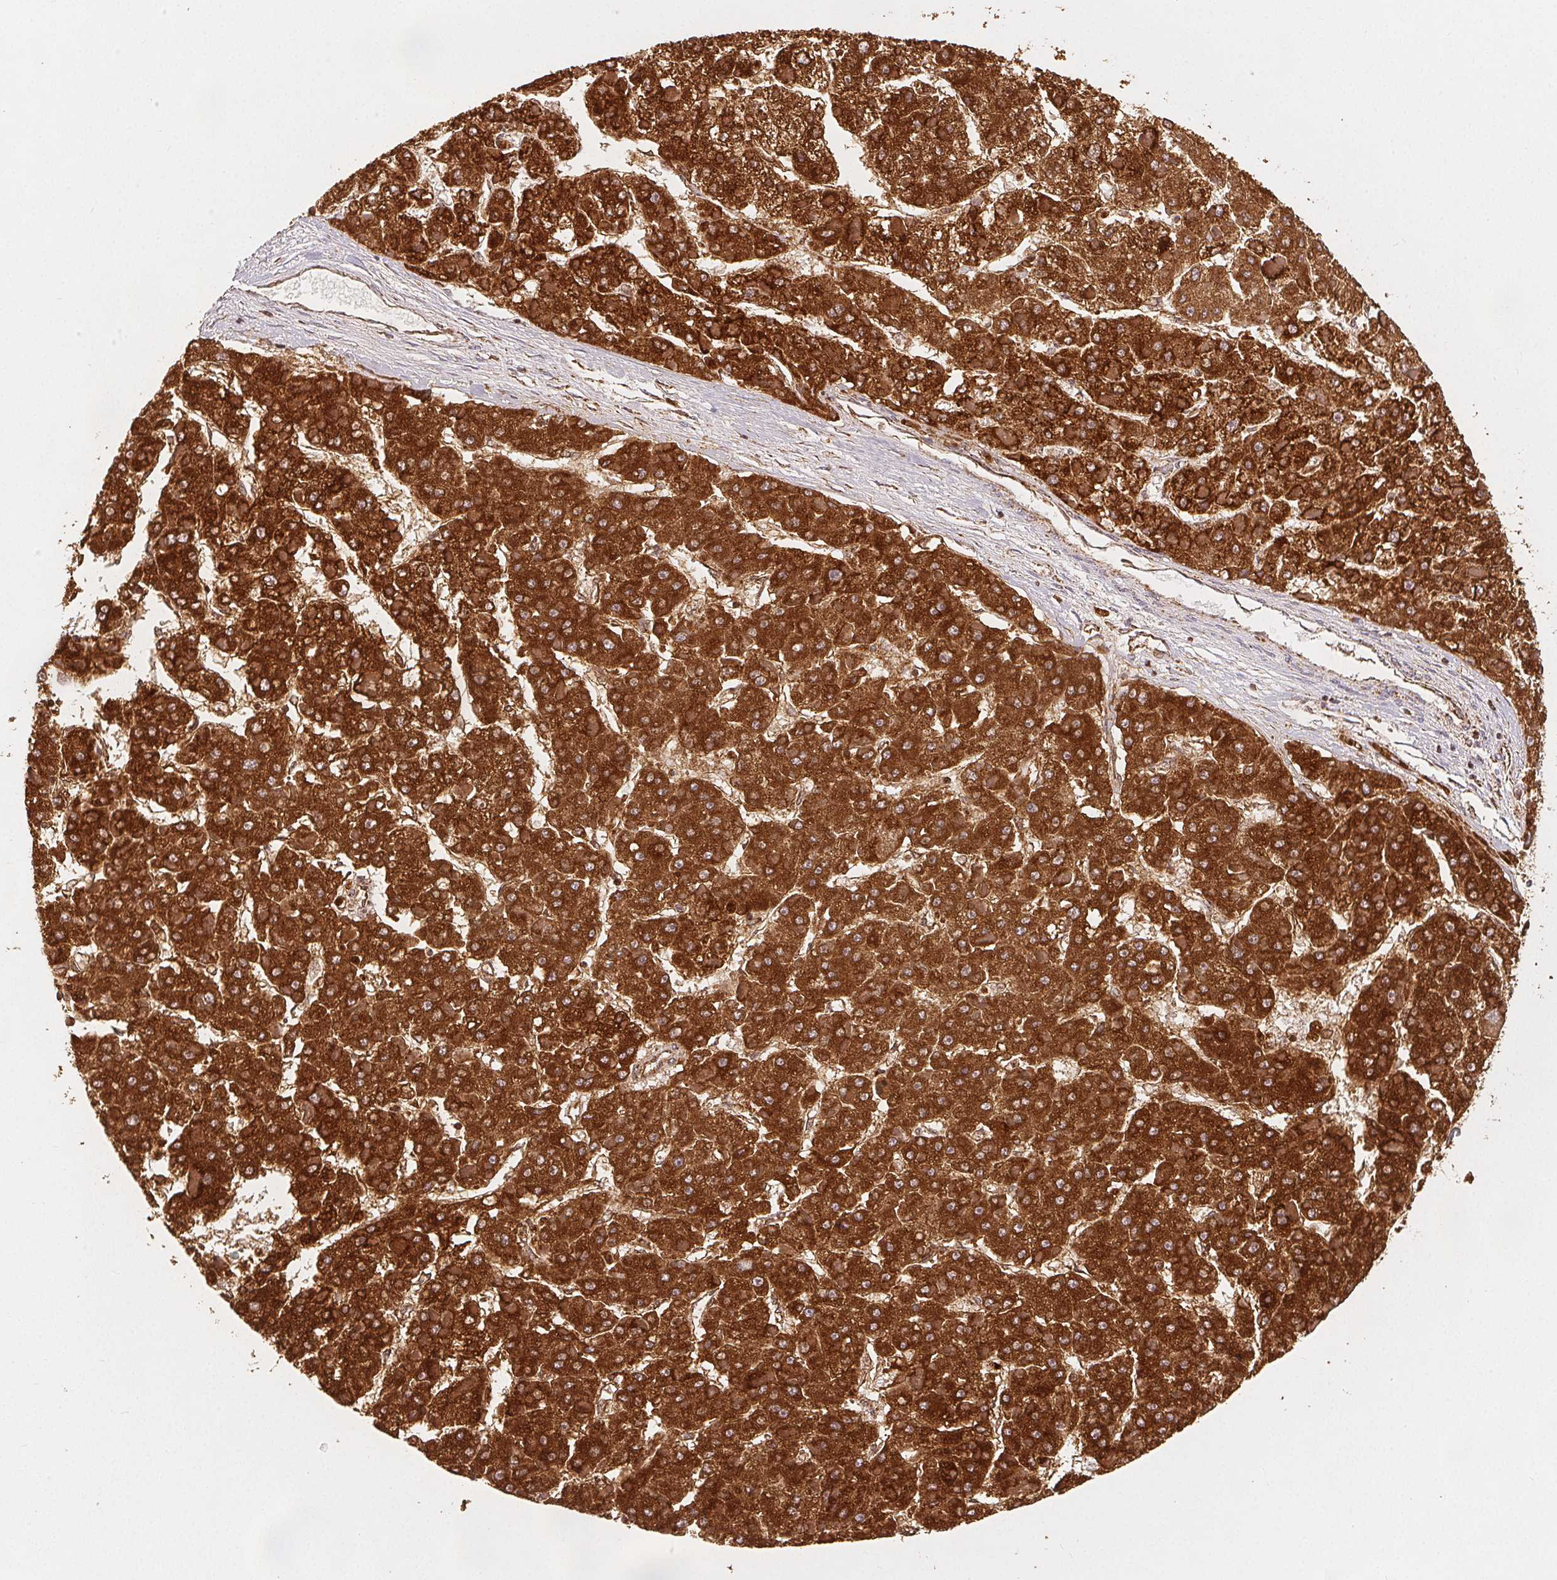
{"staining": {"intensity": "strong", "quantity": ">75%", "location": "cytoplasmic/membranous"}, "tissue": "liver cancer", "cell_type": "Tumor cells", "image_type": "cancer", "snomed": [{"axis": "morphology", "description": "Carcinoma, Hepatocellular, NOS"}, {"axis": "topography", "description": "Liver"}], "caption": "A high amount of strong cytoplasmic/membranous positivity is seen in approximately >75% of tumor cells in liver cancer (hepatocellular carcinoma) tissue.", "gene": "SDHB", "patient": {"sex": "female", "age": 73}}